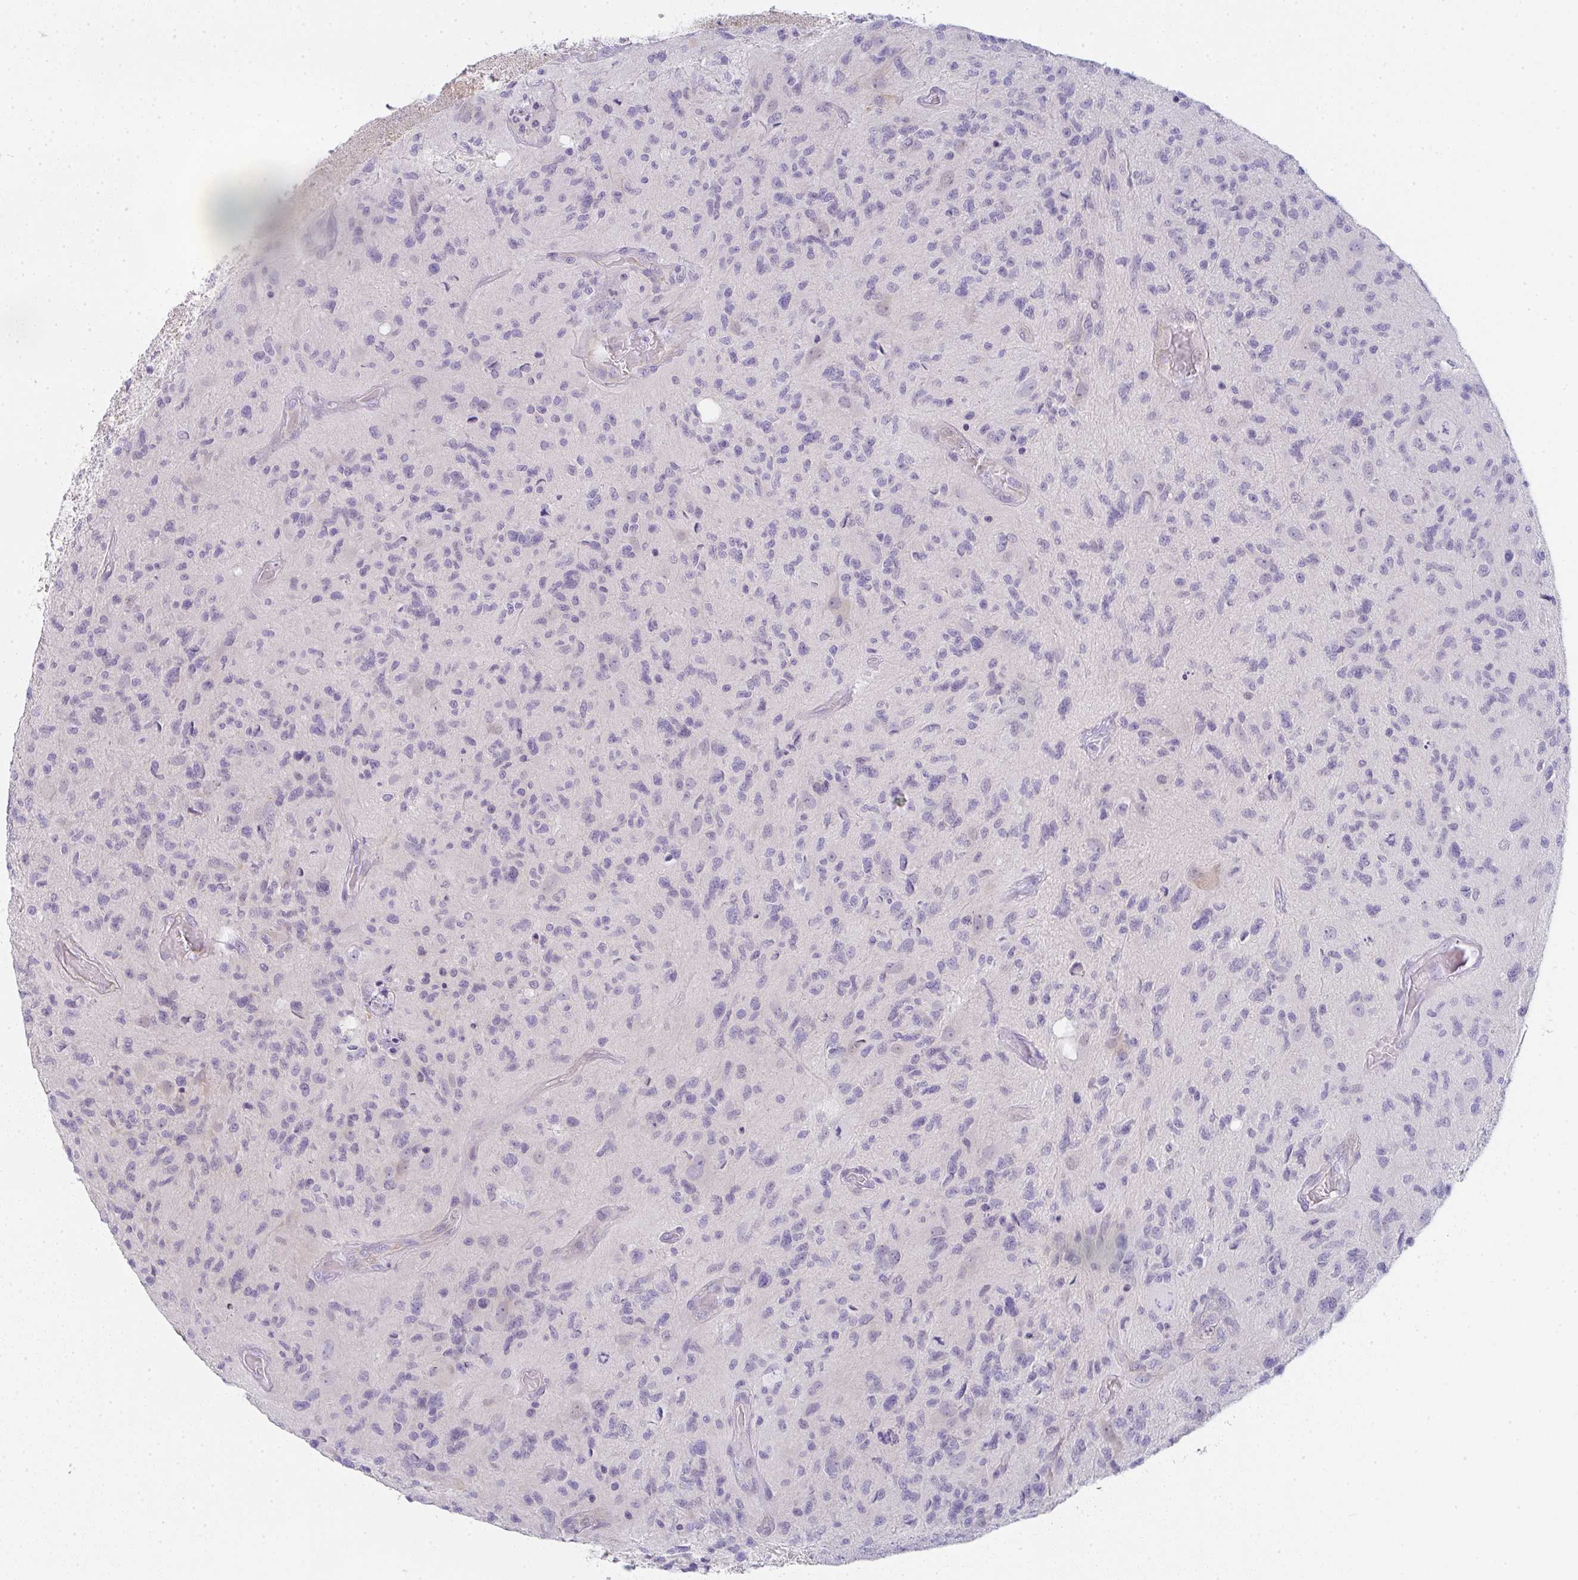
{"staining": {"intensity": "negative", "quantity": "none", "location": "none"}, "tissue": "glioma", "cell_type": "Tumor cells", "image_type": "cancer", "snomed": [{"axis": "morphology", "description": "Glioma, malignant, High grade"}, {"axis": "topography", "description": "Brain"}], "caption": "Immunohistochemical staining of glioma displays no significant staining in tumor cells. The staining was performed using DAB to visualize the protein expression in brown, while the nuclei were stained in blue with hematoxylin (Magnification: 20x).", "gene": "CACNA1S", "patient": {"sex": "male", "age": 67}}